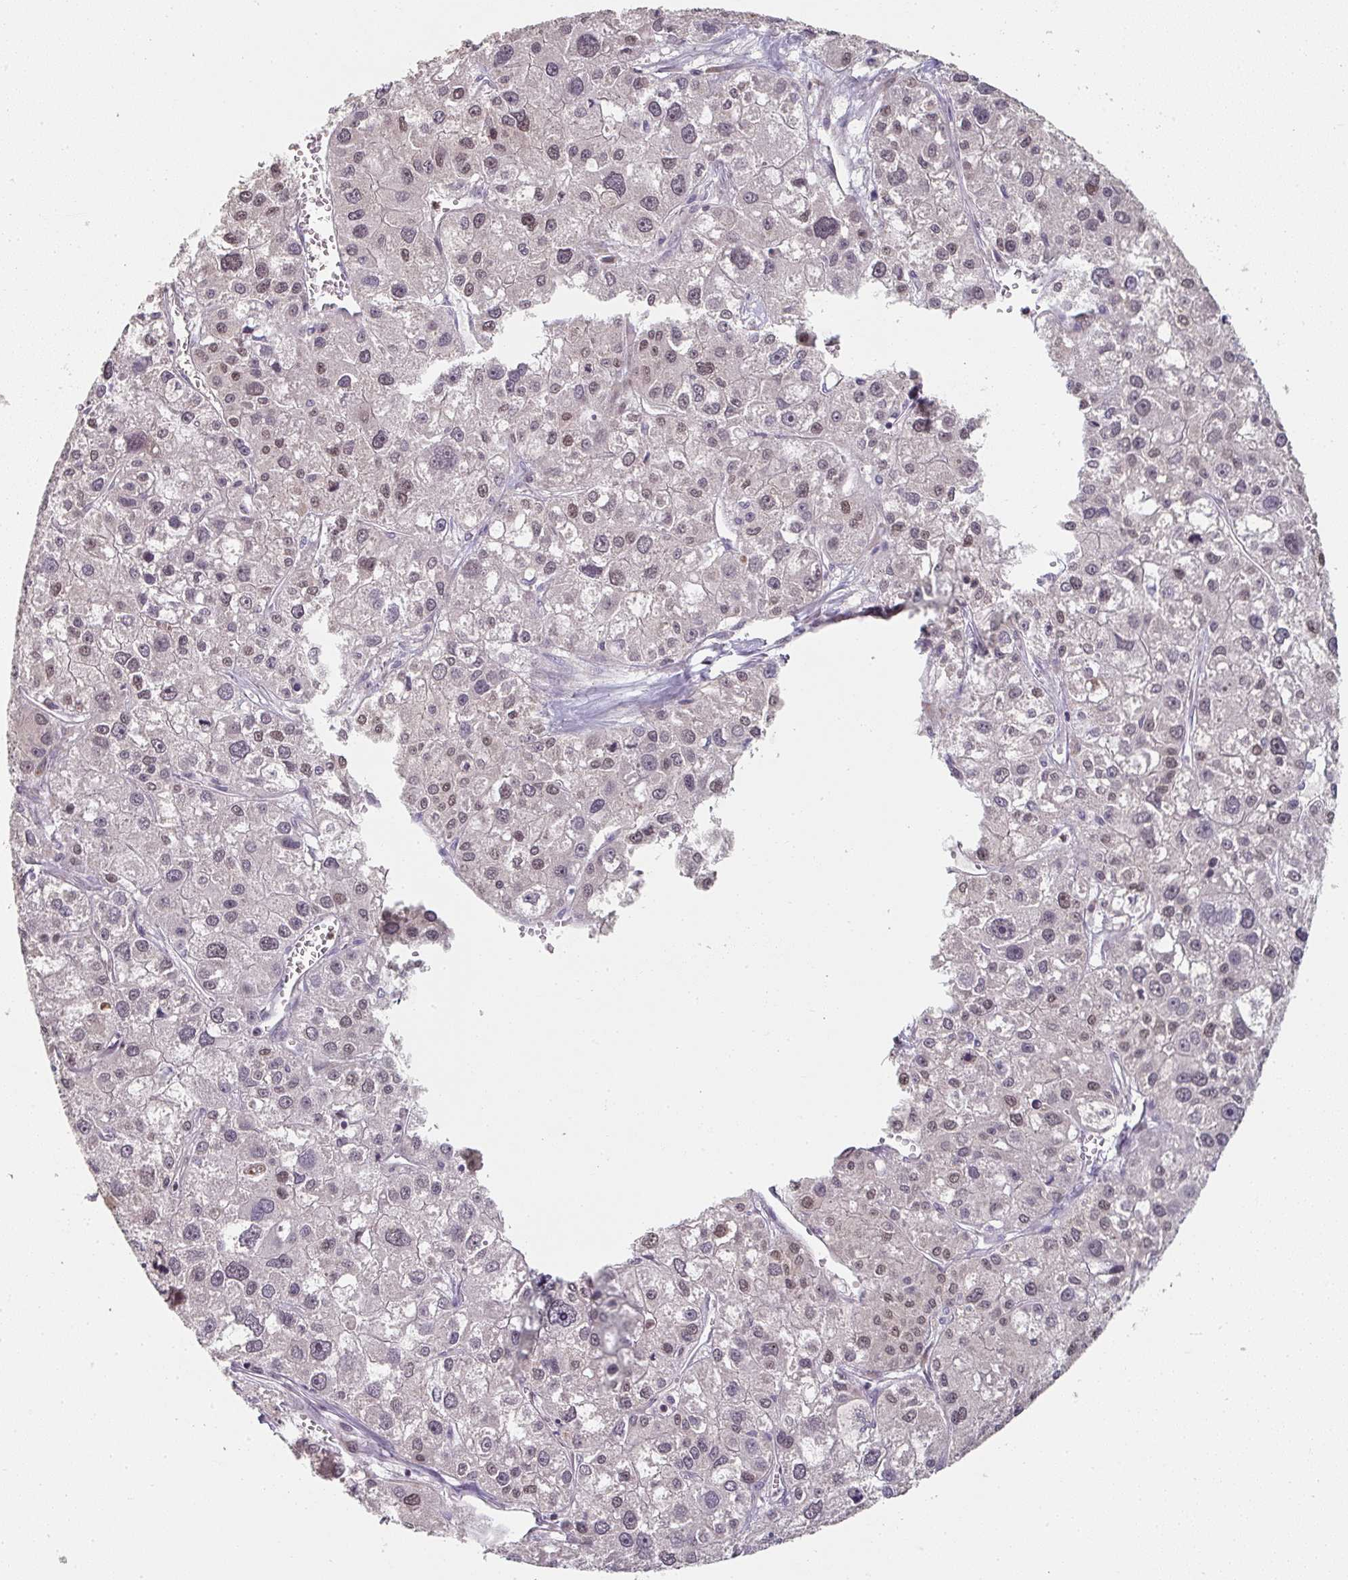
{"staining": {"intensity": "moderate", "quantity": "25%-75%", "location": "nuclear"}, "tissue": "liver cancer", "cell_type": "Tumor cells", "image_type": "cancer", "snomed": [{"axis": "morphology", "description": "Carcinoma, Hepatocellular, NOS"}, {"axis": "topography", "description": "Liver"}], "caption": "IHC micrograph of human liver cancer stained for a protein (brown), which displays medium levels of moderate nuclear staining in about 25%-75% of tumor cells.", "gene": "A1CF", "patient": {"sex": "male", "age": 73}}